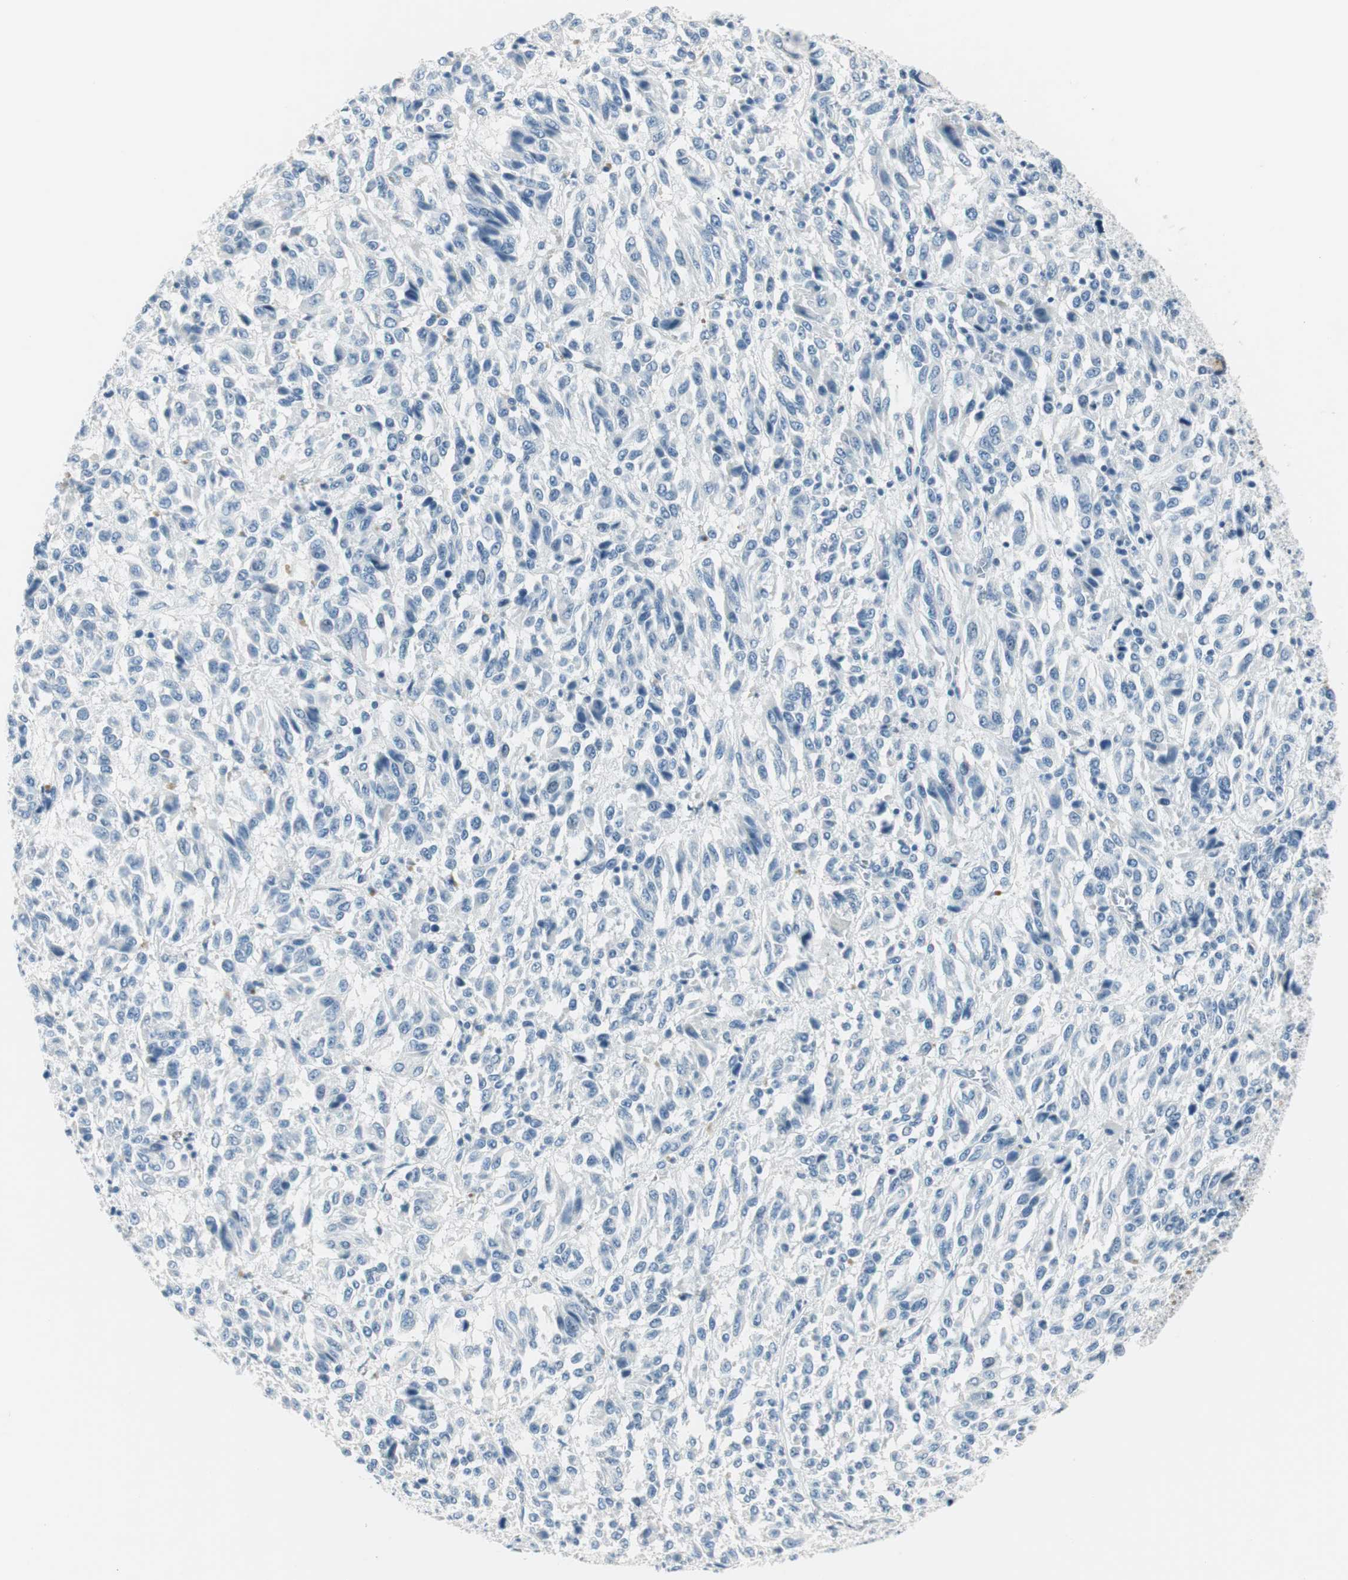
{"staining": {"intensity": "negative", "quantity": "none", "location": "none"}, "tissue": "melanoma", "cell_type": "Tumor cells", "image_type": "cancer", "snomed": [{"axis": "morphology", "description": "Malignant melanoma, Metastatic site"}, {"axis": "topography", "description": "Lung"}], "caption": "Histopathology image shows no protein positivity in tumor cells of malignant melanoma (metastatic site) tissue.", "gene": "HOXB13", "patient": {"sex": "male", "age": 64}}